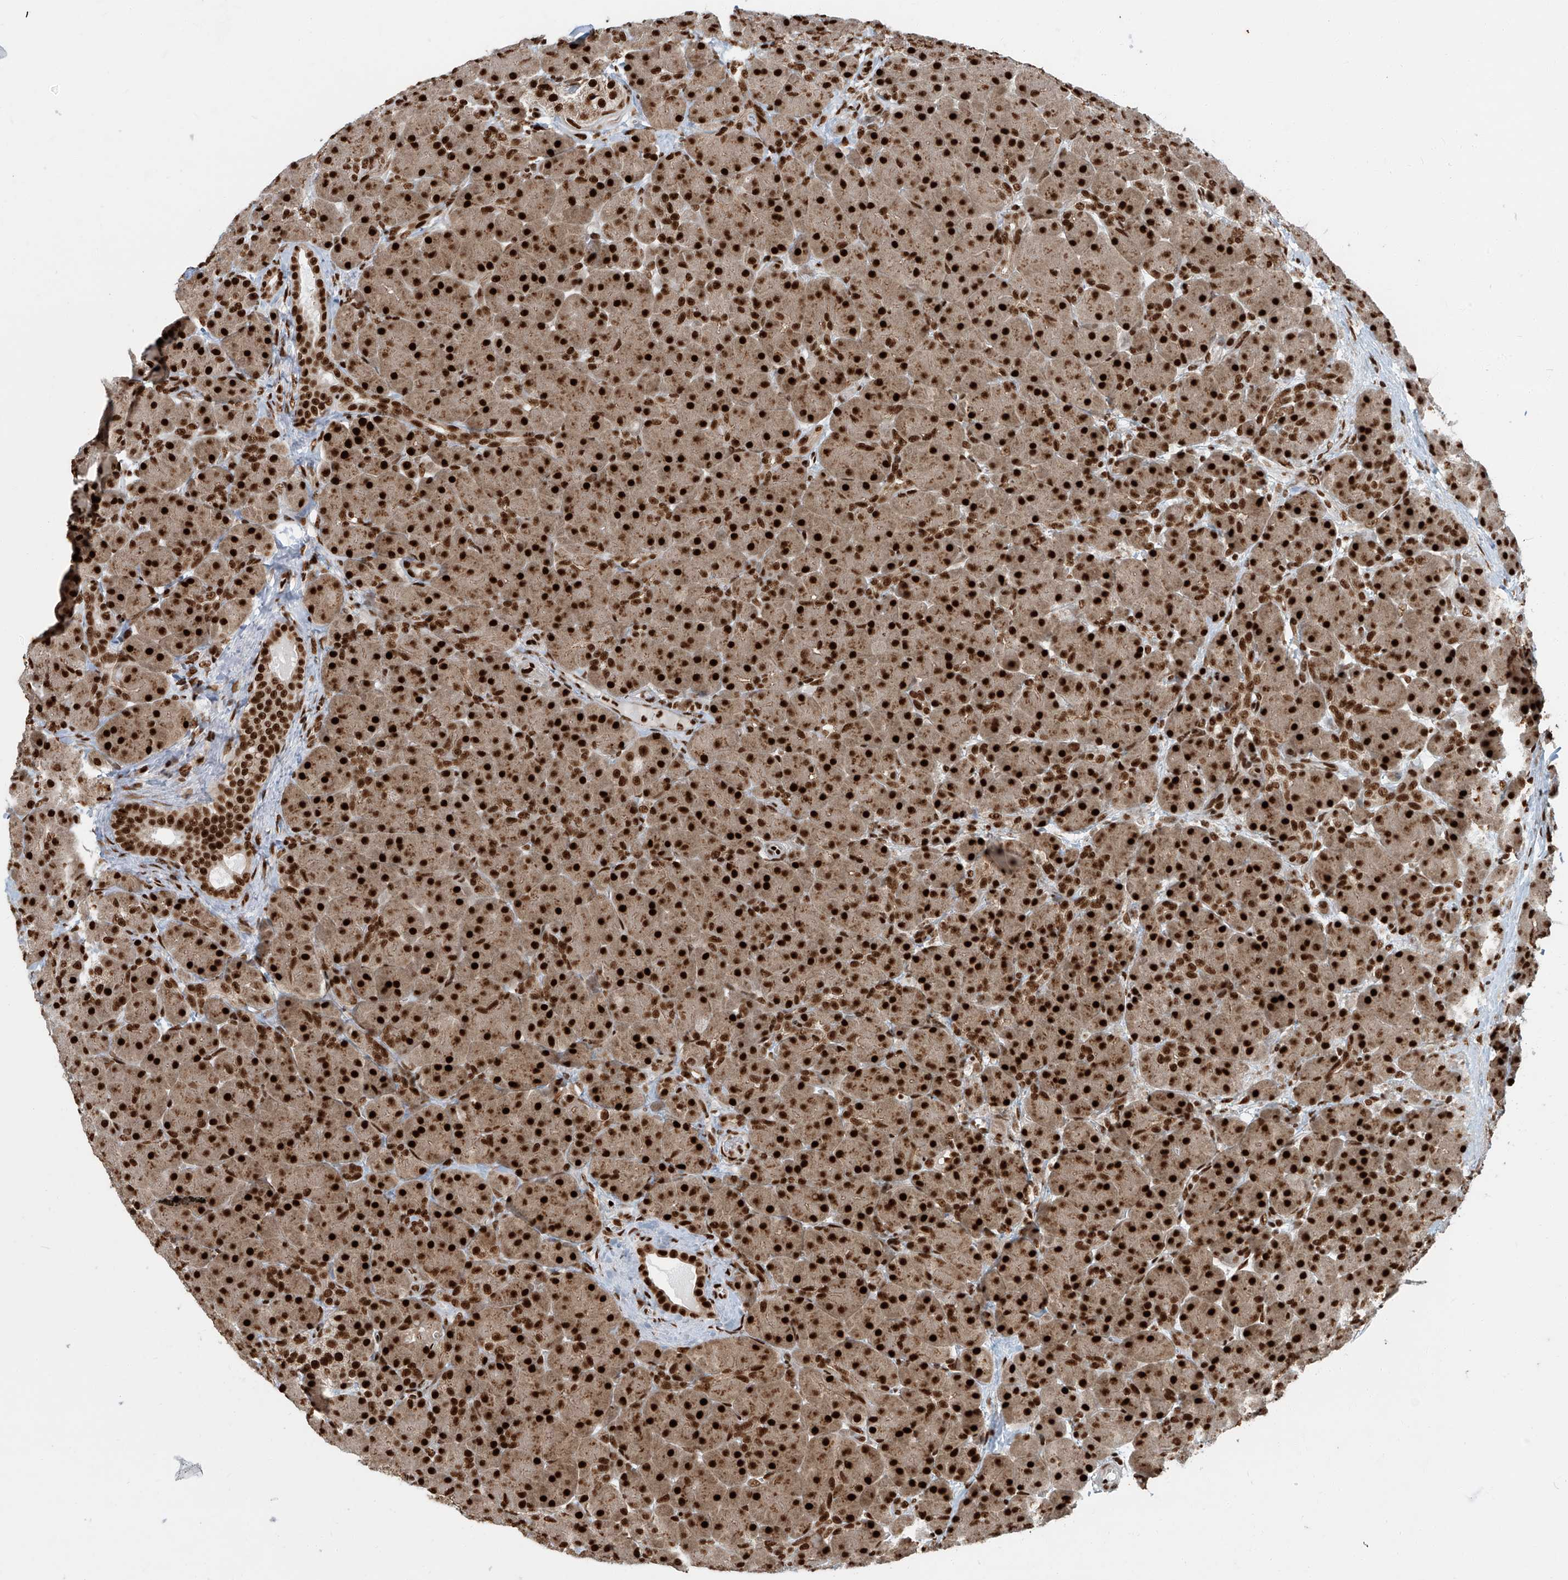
{"staining": {"intensity": "strong", "quantity": ">75%", "location": "cytoplasmic/membranous,nuclear"}, "tissue": "pancreas", "cell_type": "Exocrine glandular cells", "image_type": "normal", "snomed": [{"axis": "morphology", "description": "Normal tissue, NOS"}, {"axis": "topography", "description": "Pancreas"}], "caption": "Protein positivity by immunohistochemistry demonstrates strong cytoplasmic/membranous,nuclear expression in about >75% of exocrine glandular cells in benign pancreas. The protein of interest is stained brown, and the nuclei are stained in blue (DAB IHC with brightfield microscopy, high magnification).", "gene": "FAM193B", "patient": {"sex": "male", "age": 66}}